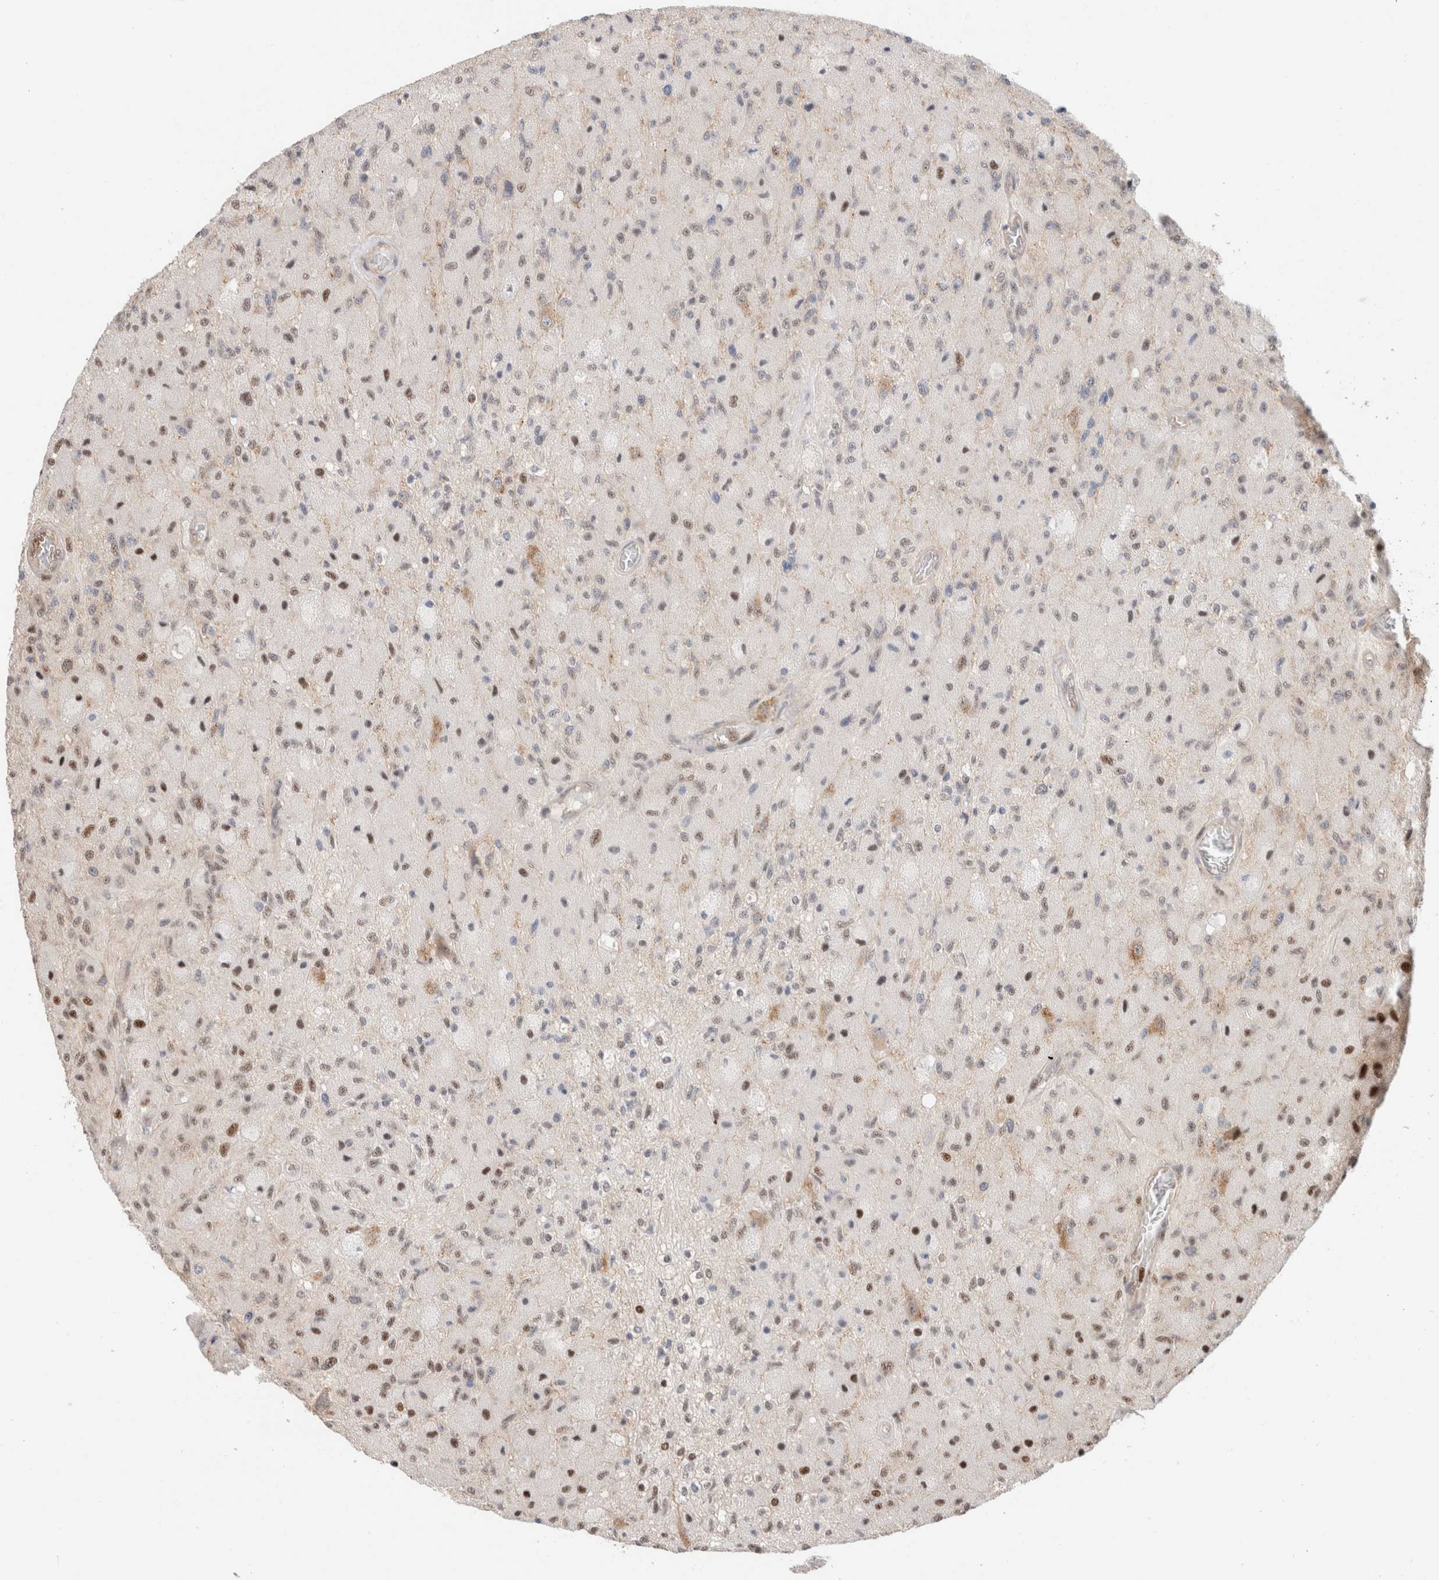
{"staining": {"intensity": "strong", "quantity": "25%-75%", "location": "nuclear"}, "tissue": "glioma", "cell_type": "Tumor cells", "image_type": "cancer", "snomed": [{"axis": "morphology", "description": "Normal tissue, NOS"}, {"axis": "morphology", "description": "Glioma, malignant, High grade"}, {"axis": "topography", "description": "Cerebral cortex"}], "caption": "Brown immunohistochemical staining in human glioma displays strong nuclear staining in approximately 25%-75% of tumor cells. The protein is stained brown, and the nuclei are stained in blue (DAB (3,3'-diaminobenzidine) IHC with brightfield microscopy, high magnification).", "gene": "ID3", "patient": {"sex": "male", "age": 77}}